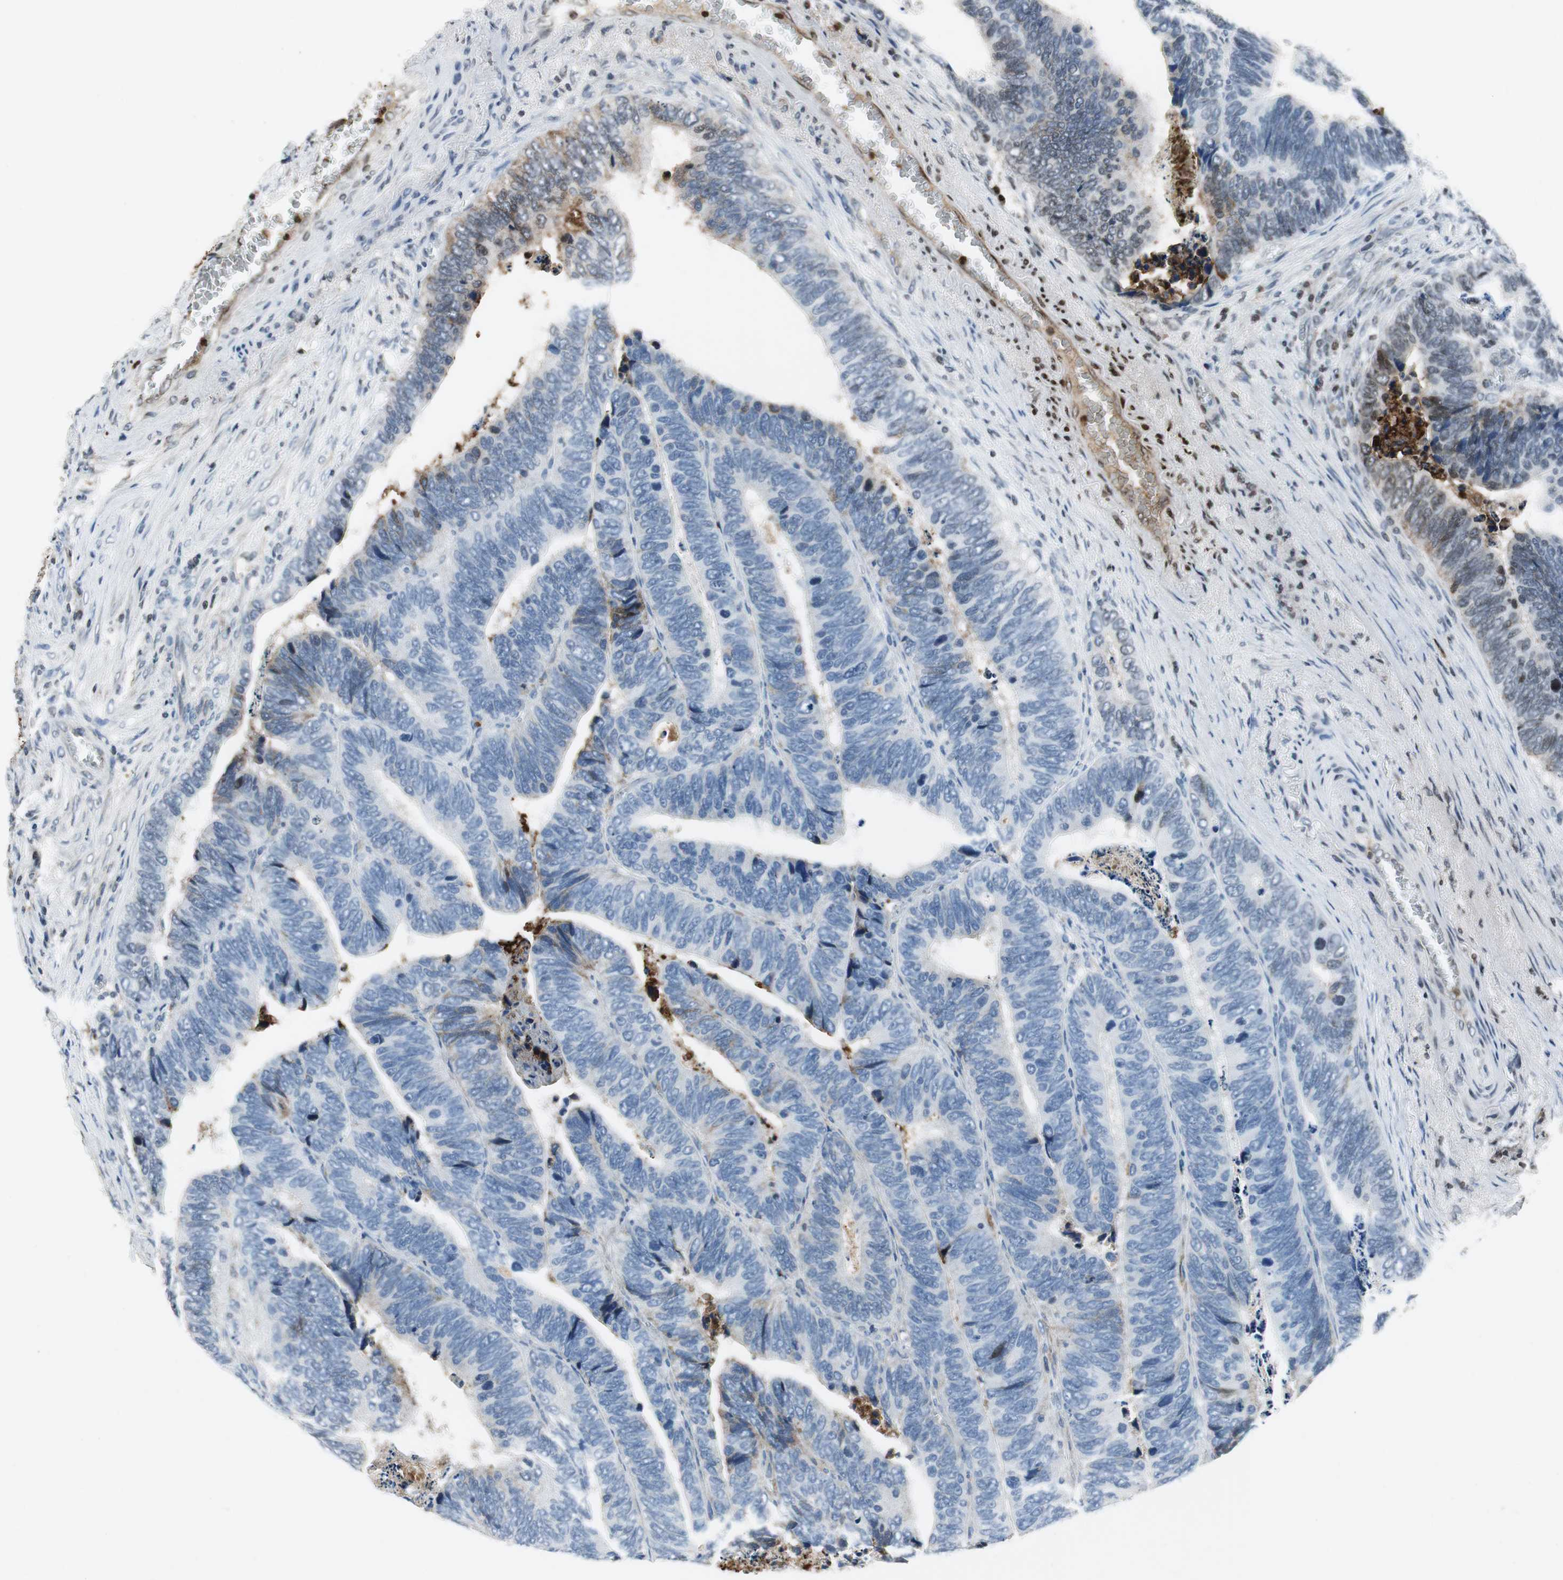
{"staining": {"intensity": "negative", "quantity": "none", "location": "none"}, "tissue": "colorectal cancer", "cell_type": "Tumor cells", "image_type": "cancer", "snomed": [{"axis": "morphology", "description": "Adenocarcinoma, NOS"}, {"axis": "topography", "description": "Colon"}], "caption": "Adenocarcinoma (colorectal) was stained to show a protein in brown. There is no significant staining in tumor cells.", "gene": "ORM1", "patient": {"sex": "male", "age": 72}}